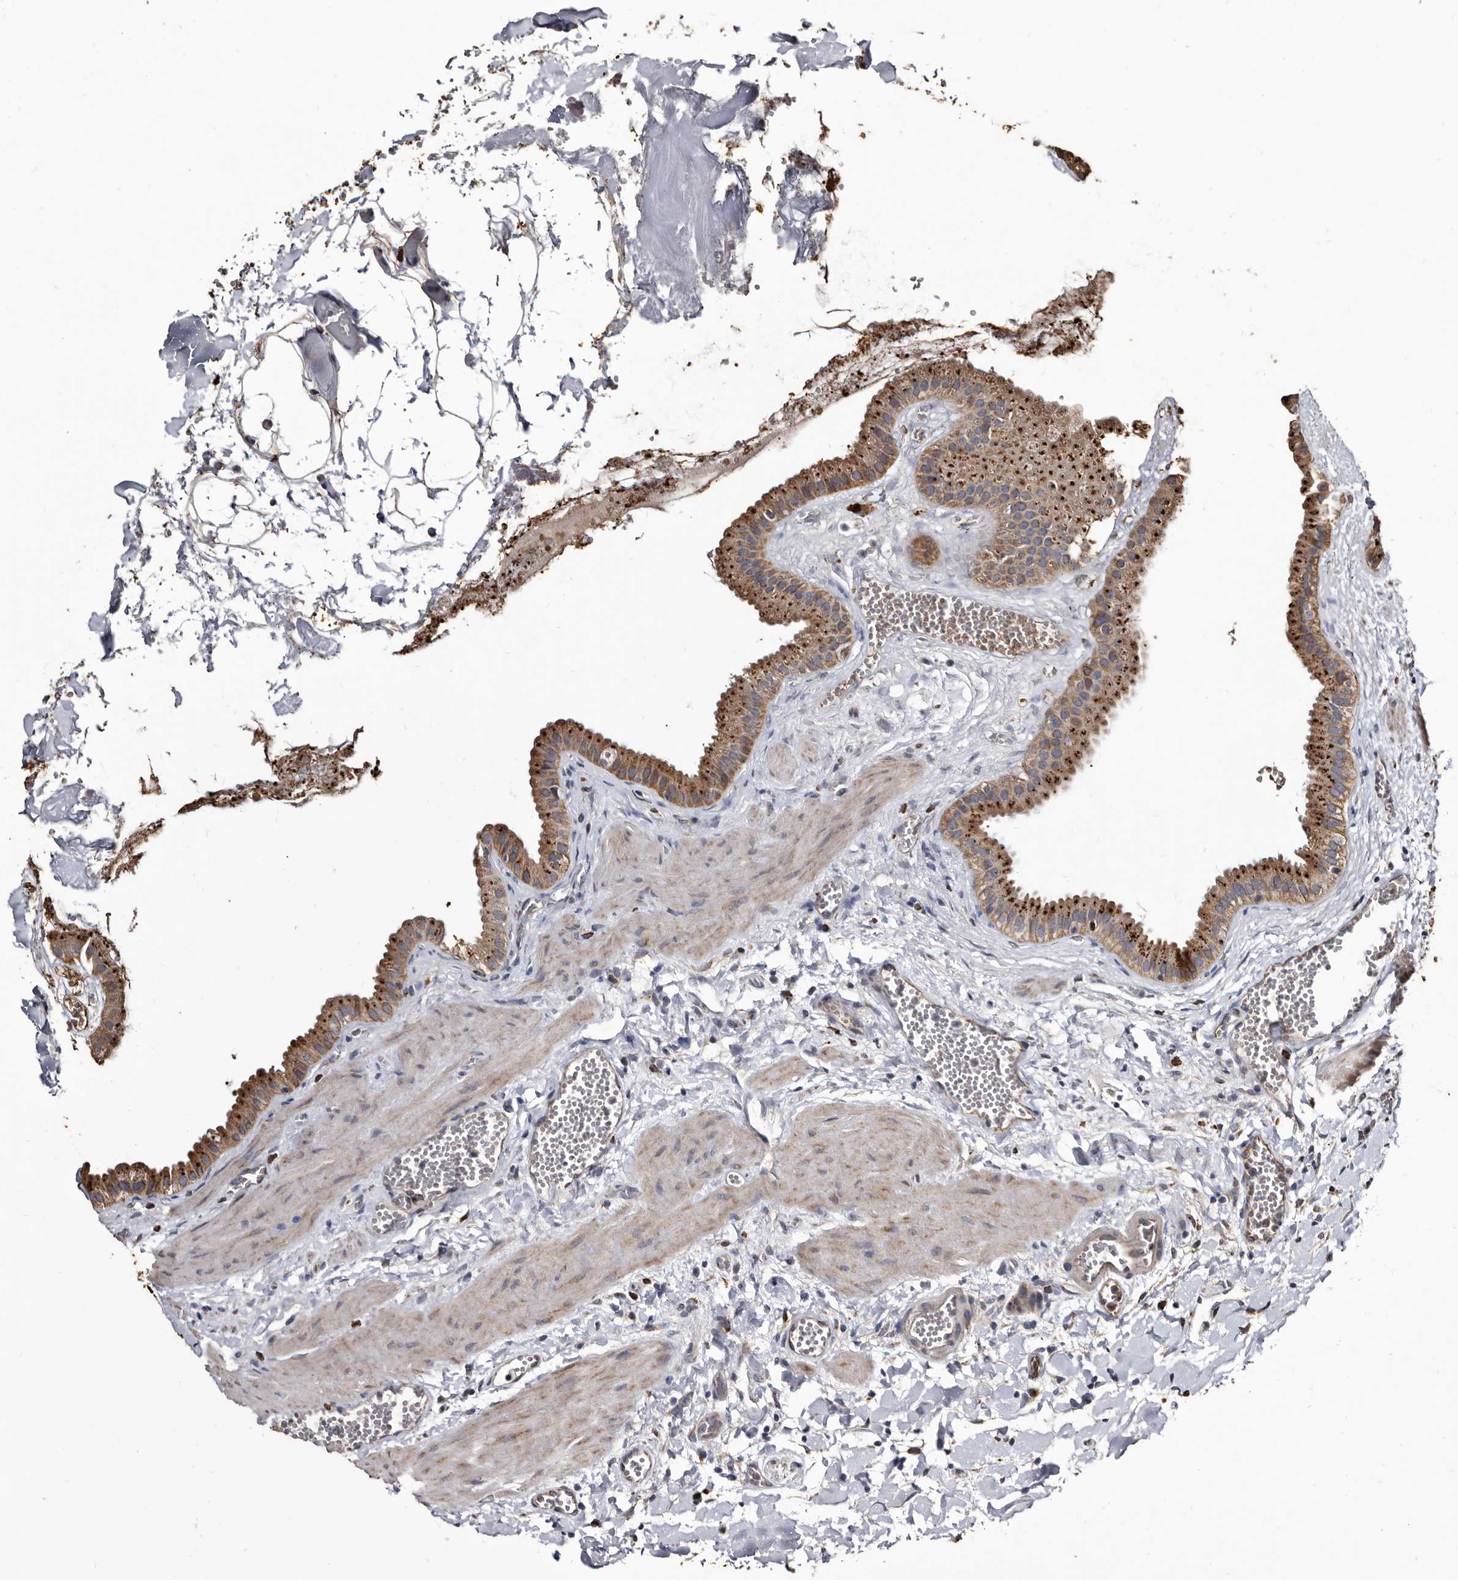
{"staining": {"intensity": "strong", "quantity": ">75%", "location": "cytoplasmic/membranous"}, "tissue": "gallbladder", "cell_type": "Glandular cells", "image_type": "normal", "snomed": [{"axis": "morphology", "description": "Normal tissue, NOS"}, {"axis": "topography", "description": "Gallbladder"}], "caption": "Immunohistochemistry (IHC) (DAB) staining of normal gallbladder displays strong cytoplasmic/membranous protein staining in about >75% of glandular cells.", "gene": "CTSA", "patient": {"sex": "male", "age": 55}}